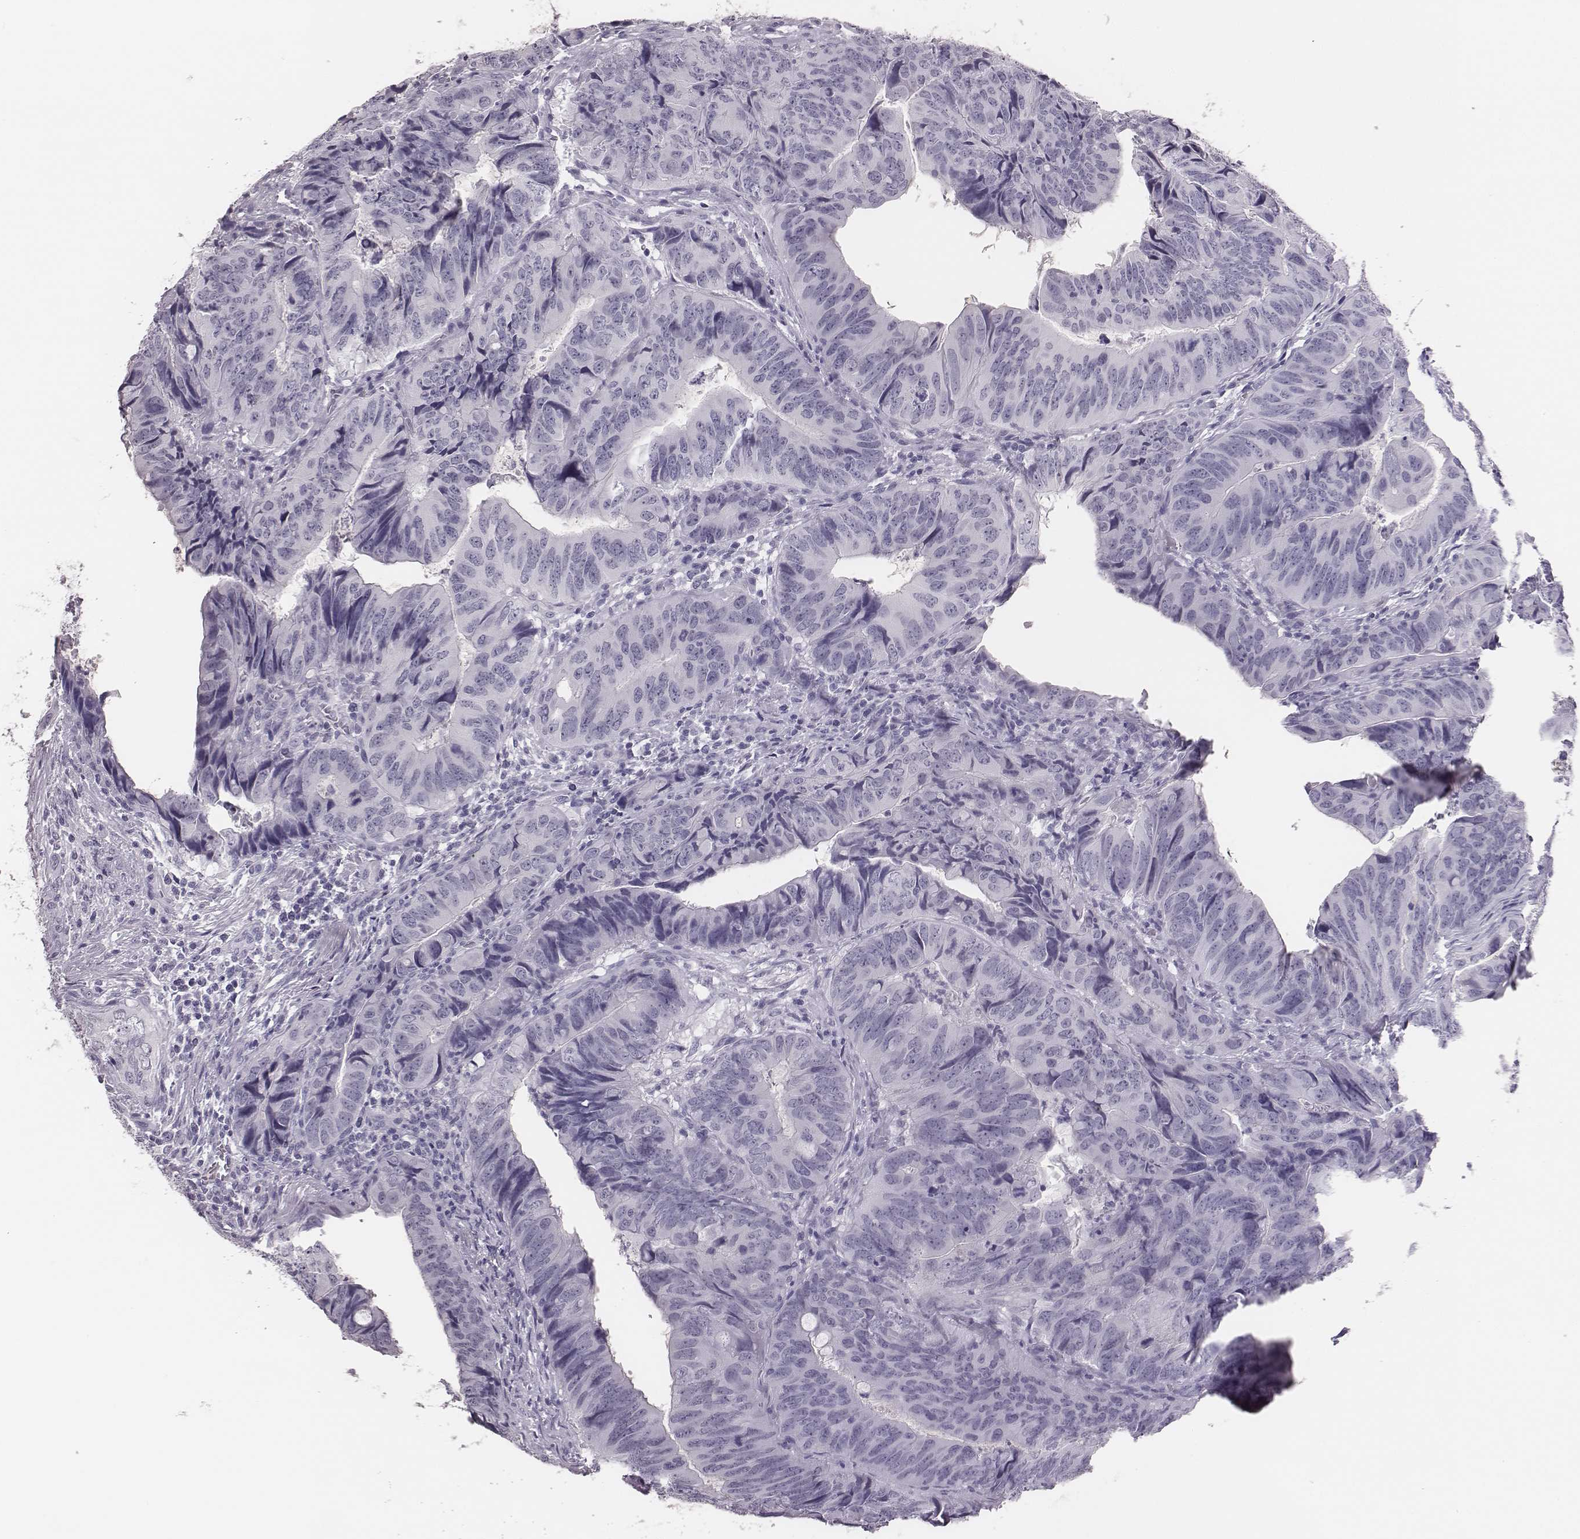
{"staining": {"intensity": "negative", "quantity": "none", "location": "none"}, "tissue": "colorectal cancer", "cell_type": "Tumor cells", "image_type": "cancer", "snomed": [{"axis": "morphology", "description": "Adenocarcinoma, NOS"}, {"axis": "topography", "description": "Colon"}], "caption": "Tumor cells show no significant protein positivity in colorectal cancer (adenocarcinoma).", "gene": "H1-6", "patient": {"sex": "male", "age": 79}}